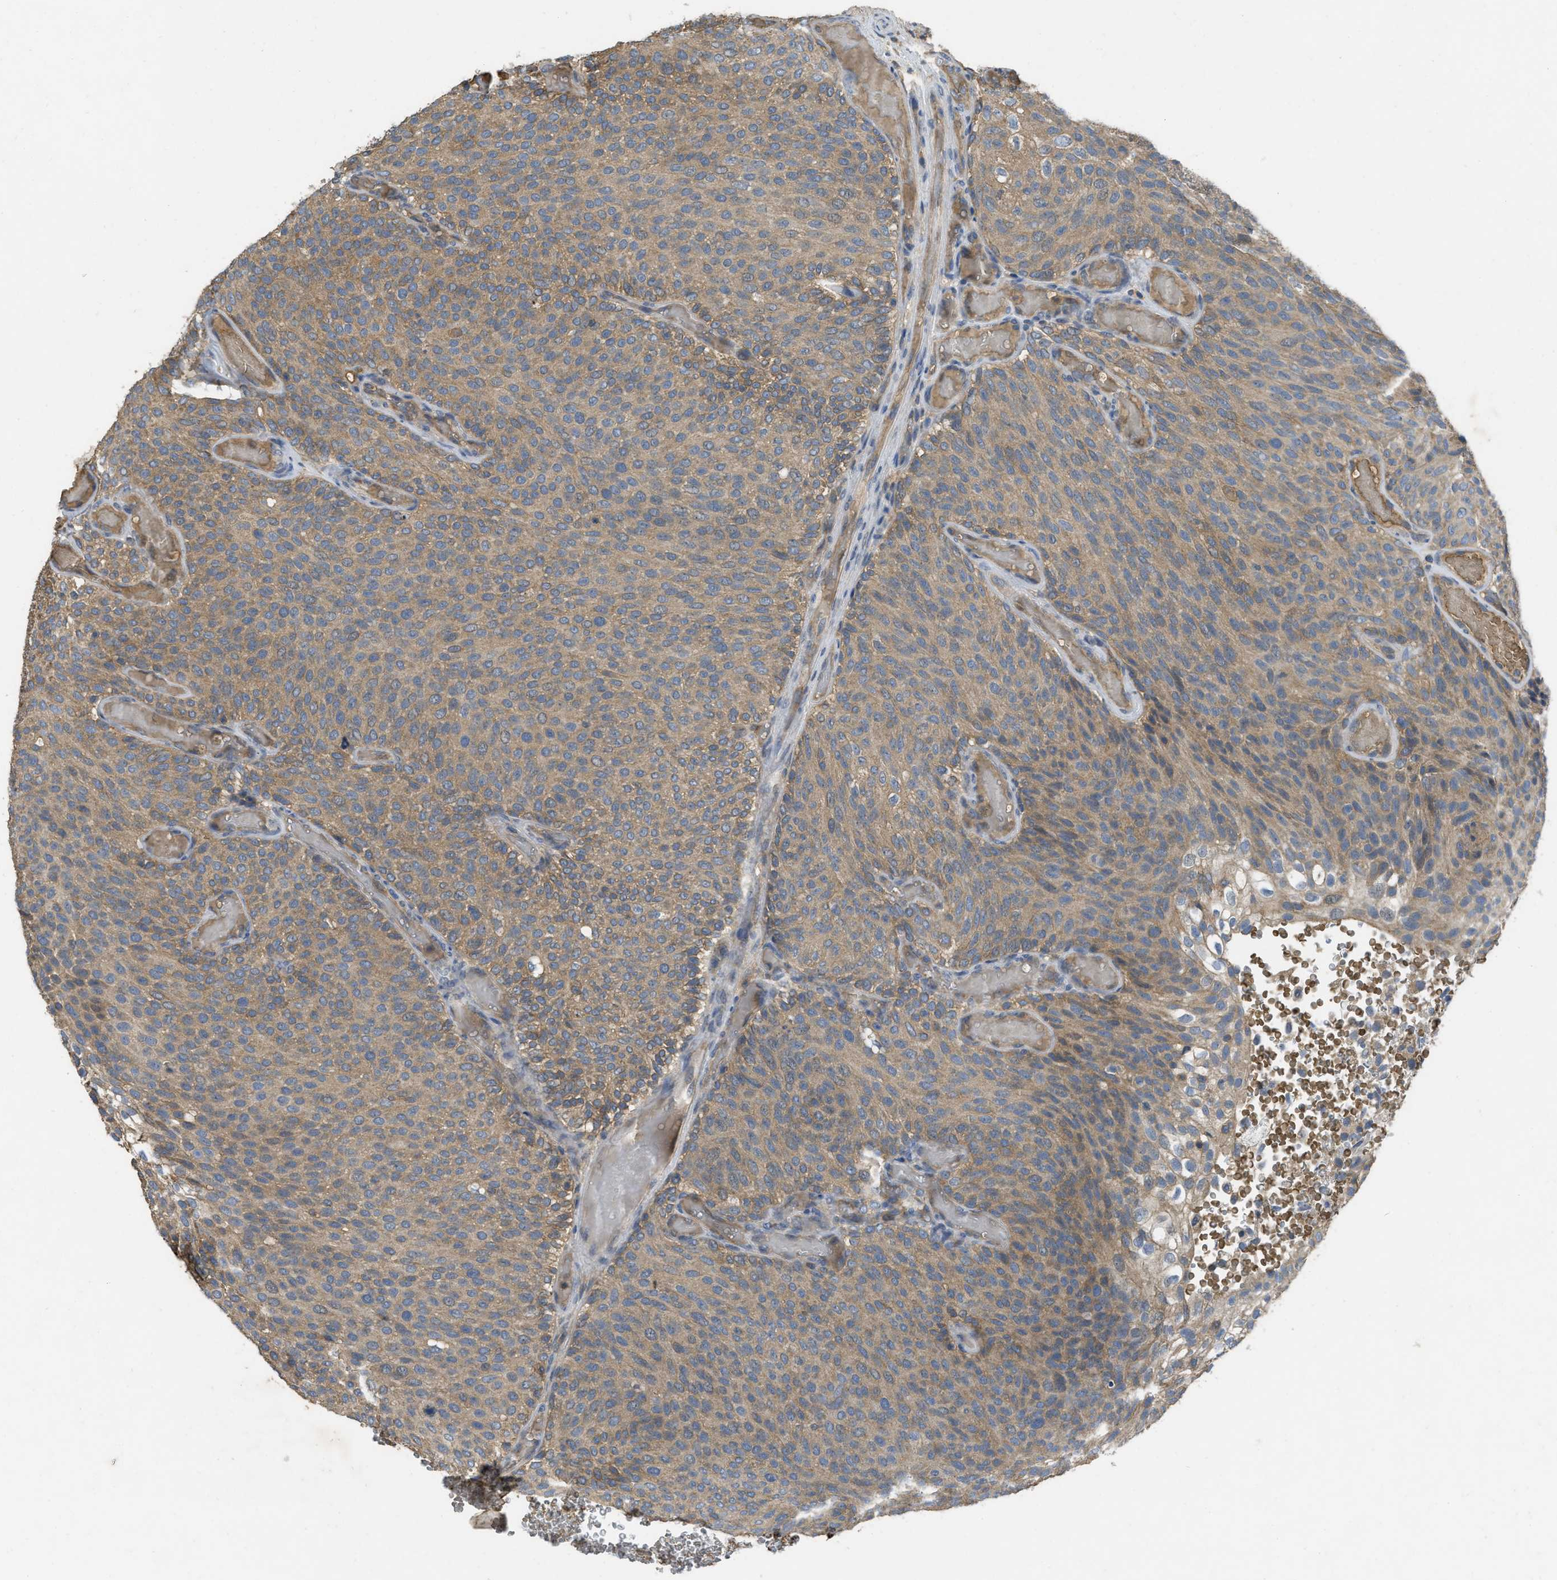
{"staining": {"intensity": "moderate", "quantity": ">75%", "location": "cytoplasmic/membranous"}, "tissue": "urothelial cancer", "cell_type": "Tumor cells", "image_type": "cancer", "snomed": [{"axis": "morphology", "description": "Urothelial carcinoma, Low grade"}, {"axis": "topography", "description": "Urinary bladder"}], "caption": "Approximately >75% of tumor cells in urothelial cancer reveal moderate cytoplasmic/membranous protein expression as visualized by brown immunohistochemical staining.", "gene": "PPP3CA", "patient": {"sex": "male", "age": 78}}